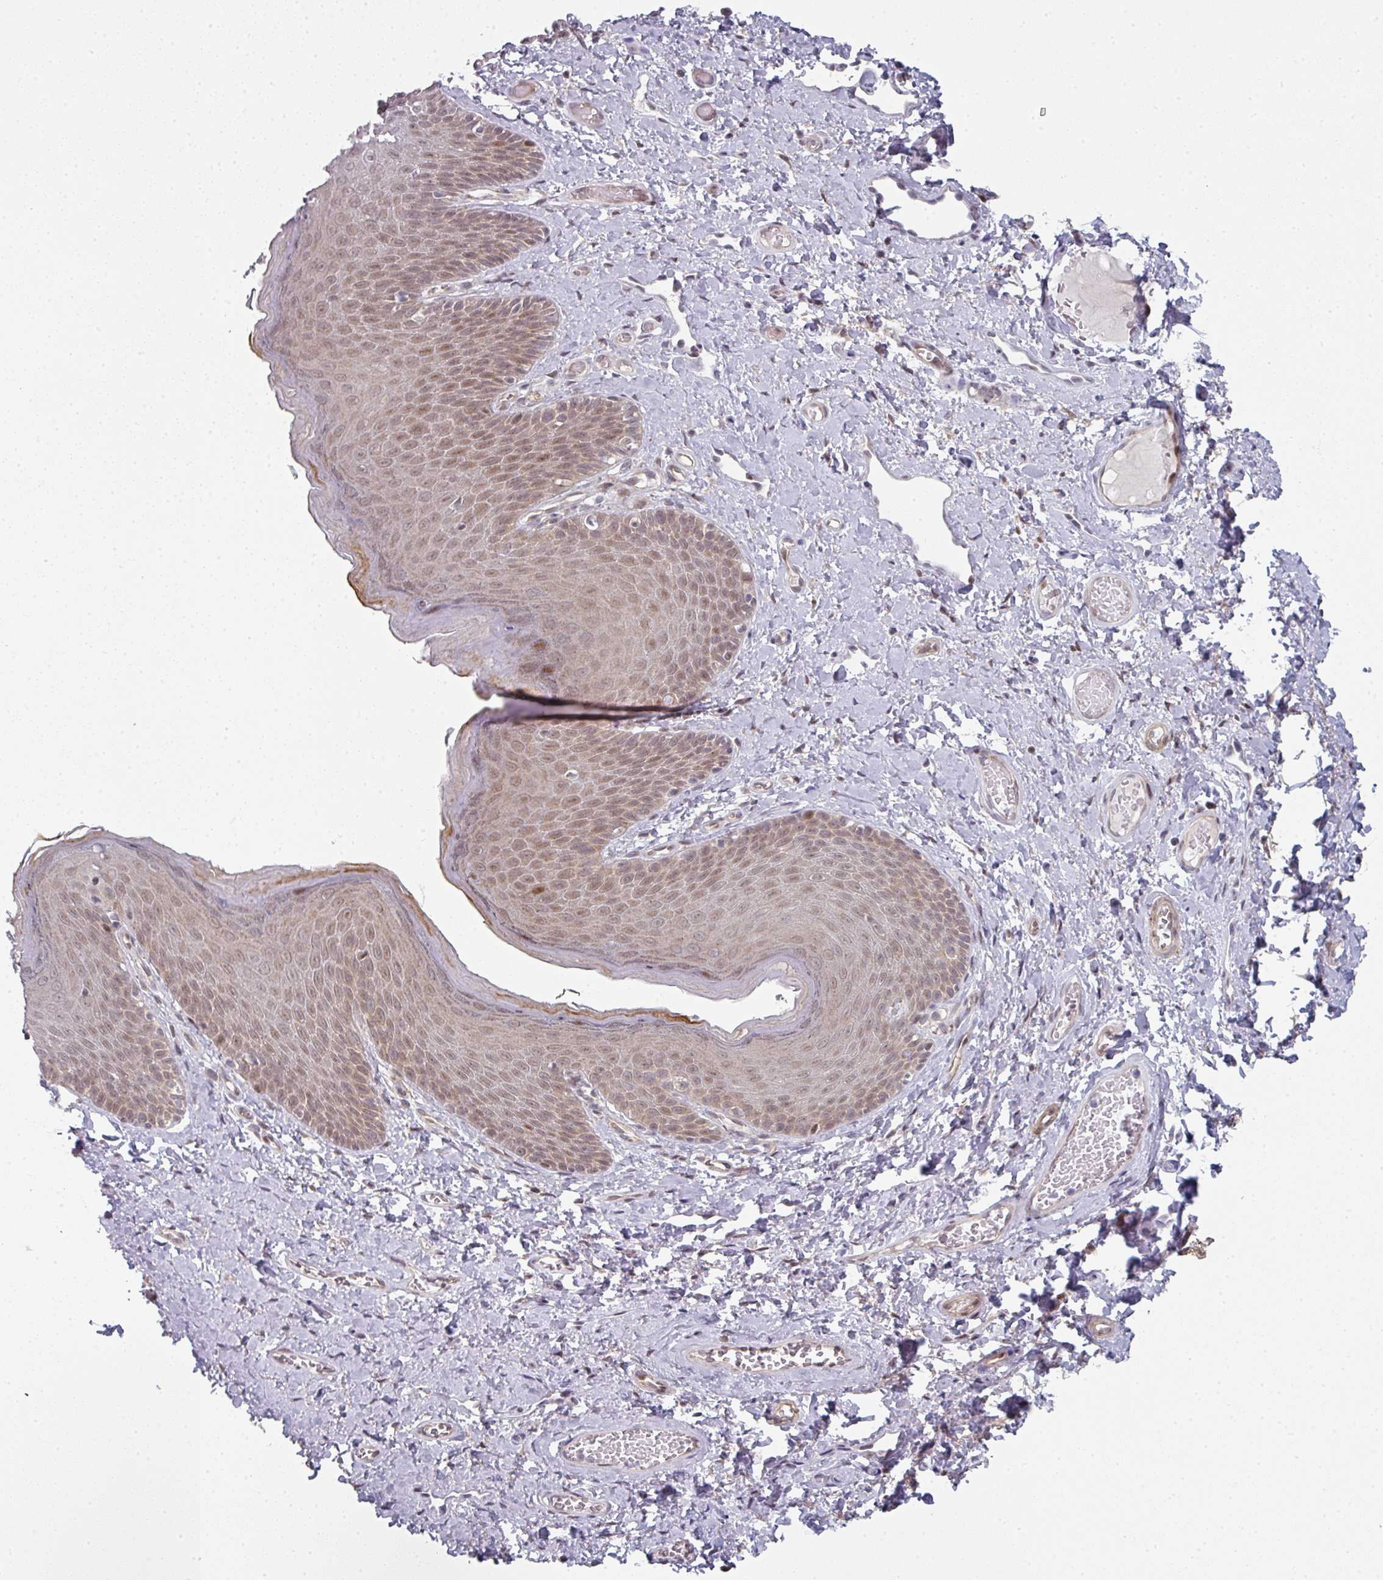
{"staining": {"intensity": "weak", "quantity": ">75%", "location": "nuclear"}, "tissue": "skin", "cell_type": "Epidermal cells", "image_type": "normal", "snomed": [{"axis": "morphology", "description": "Normal tissue, NOS"}, {"axis": "topography", "description": "Anal"}], "caption": "Immunohistochemical staining of benign skin demonstrates low levels of weak nuclear expression in about >75% of epidermal cells. Nuclei are stained in blue.", "gene": "TMCC1", "patient": {"sex": "female", "age": 40}}